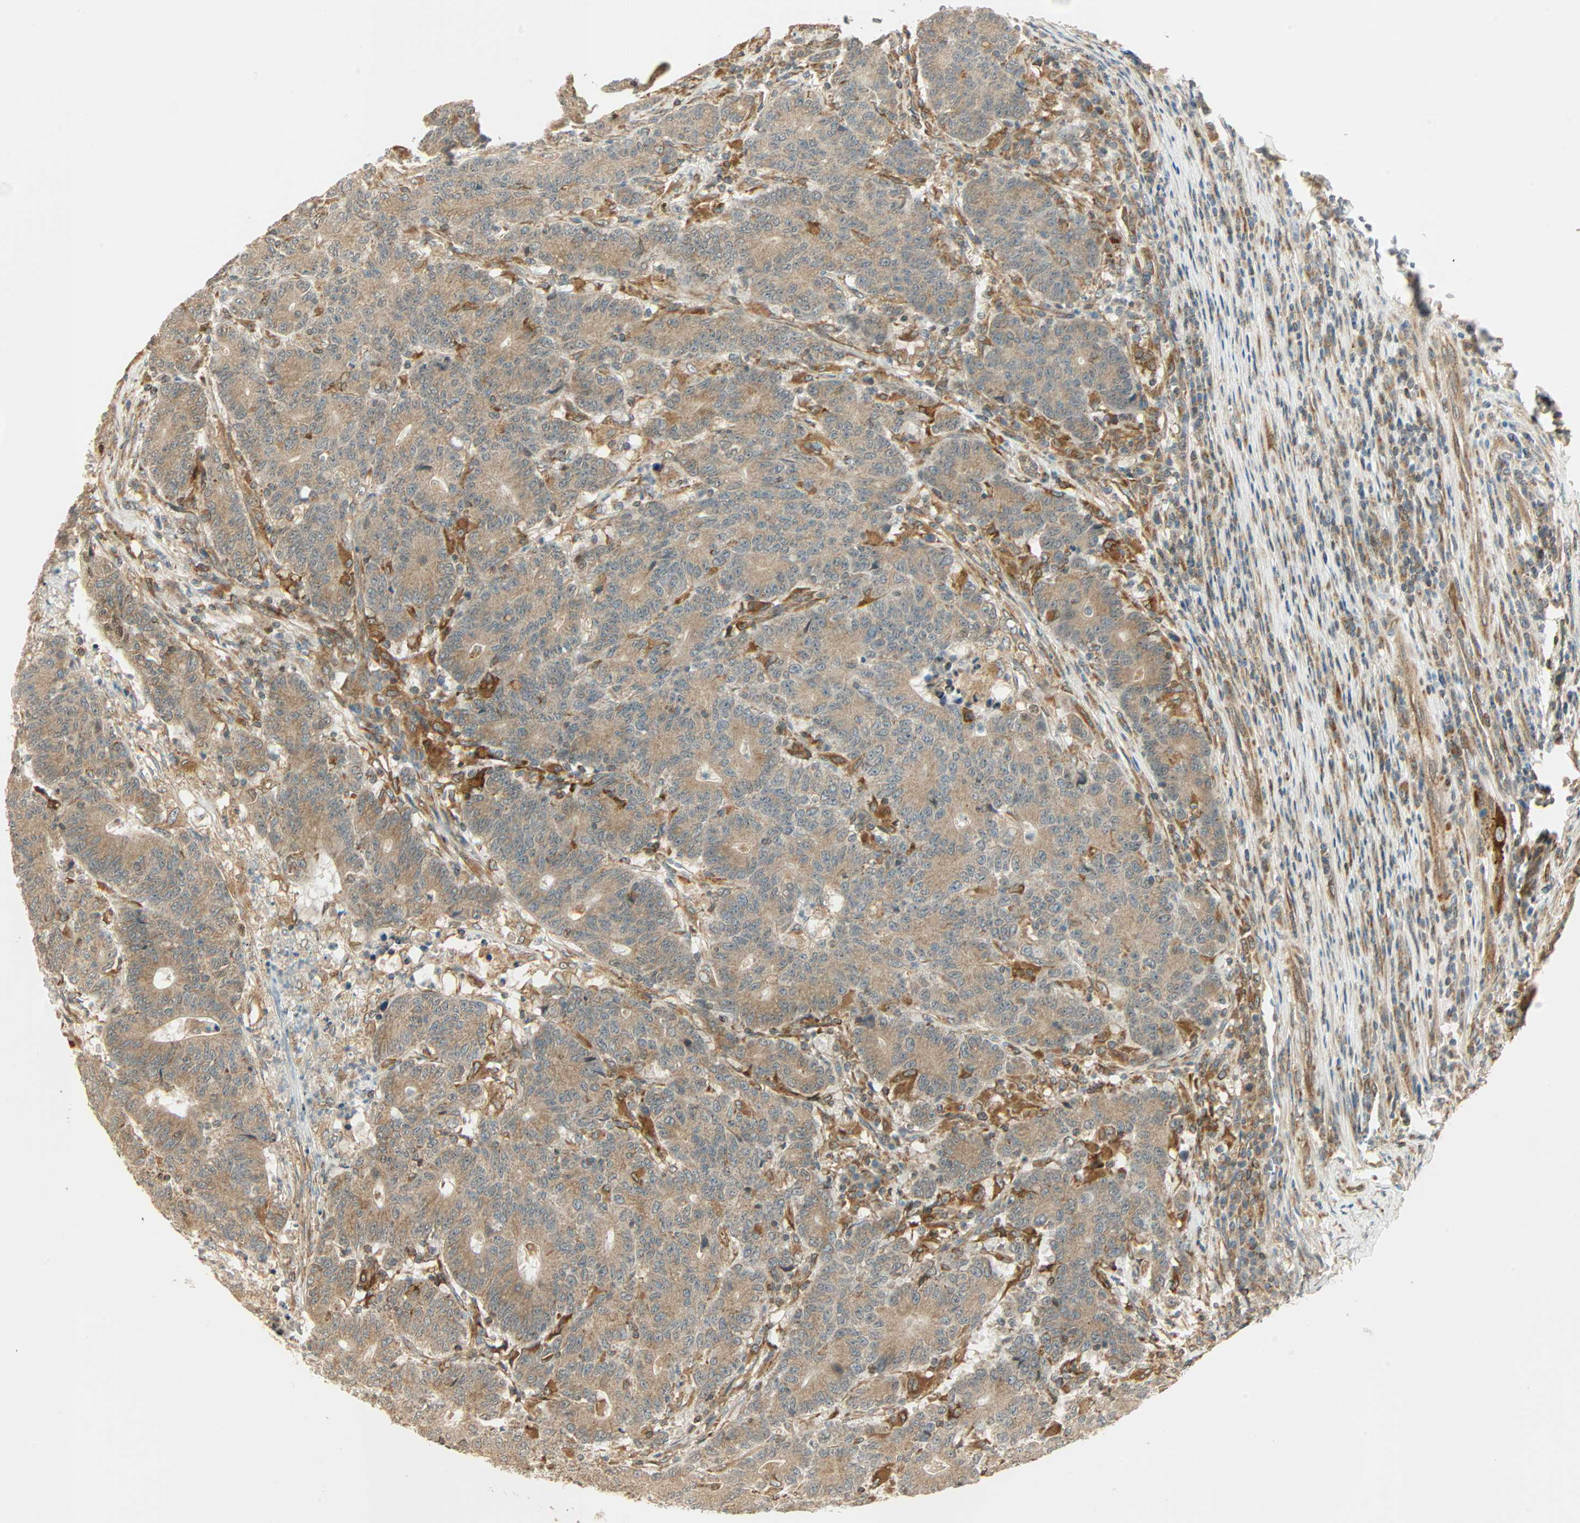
{"staining": {"intensity": "moderate", "quantity": ">75%", "location": "cytoplasmic/membranous"}, "tissue": "colorectal cancer", "cell_type": "Tumor cells", "image_type": "cancer", "snomed": [{"axis": "morphology", "description": "Normal tissue, NOS"}, {"axis": "morphology", "description": "Adenocarcinoma, NOS"}, {"axis": "topography", "description": "Colon"}], "caption": "Colorectal cancer tissue displays moderate cytoplasmic/membranous staining in about >75% of tumor cells, visualized by immunohistochemistry.", "gene": "PNPLA6", "patient": {"sex": "female", "age": 75}}